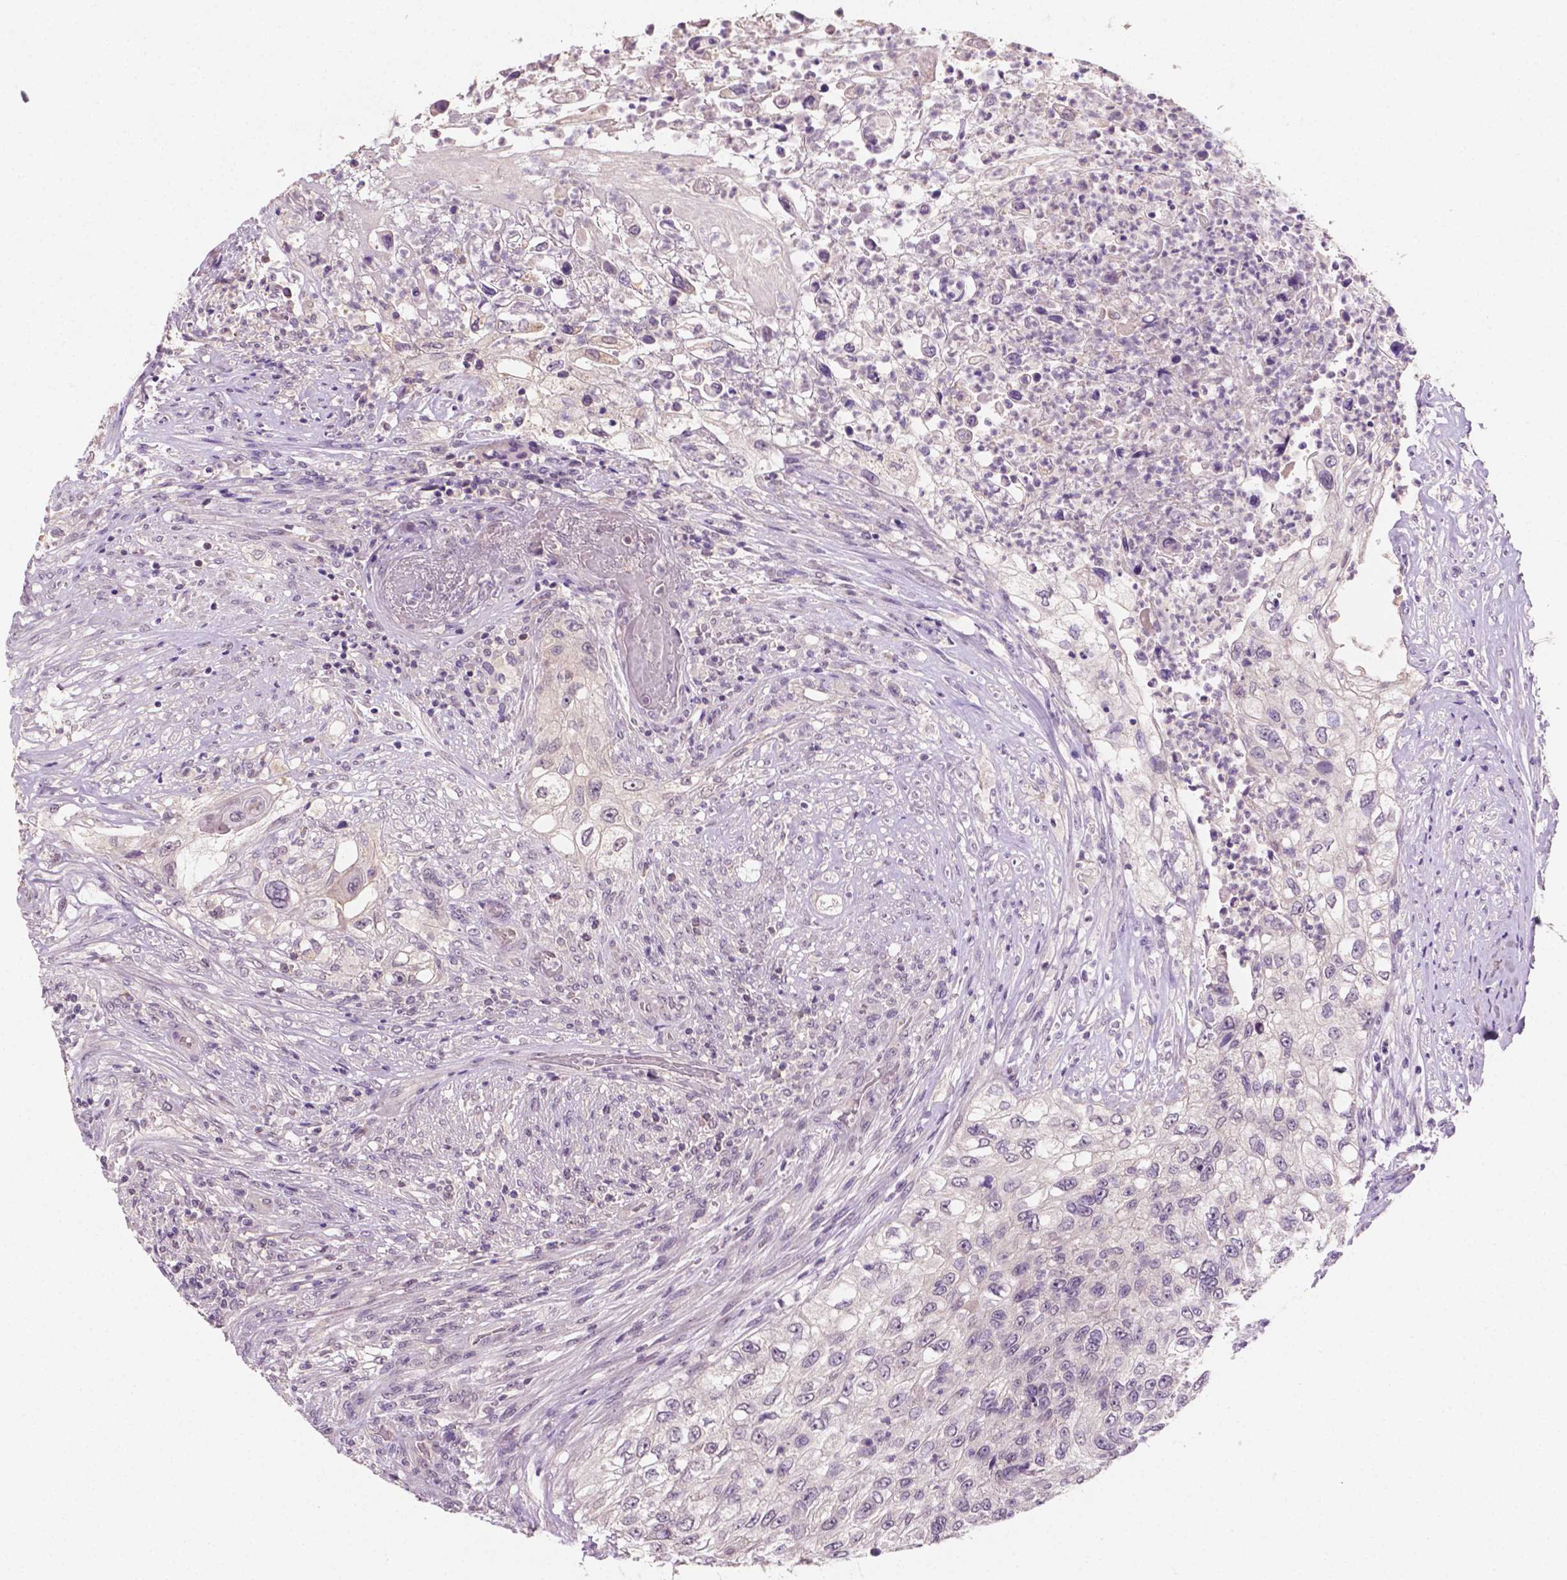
{"staining": {"intensity": "negative", "quantity": "none", "location": "none"}, "tissue": "urothelial cancer", "cell_type": "Tumor cells", "image_type": "cancer", "snomed": [{"axis": "morphology", "description": "Urothelial carcinoma, High grade"}, {"axis": "topography", "description": "Urinary bladder"}], "caption": "Urothelial cancer stained for a protein using immunohistochemistry reveals no expression tumor cells.", "gene": "MROH6", "patient": {"sex": "female", "age": 60}}